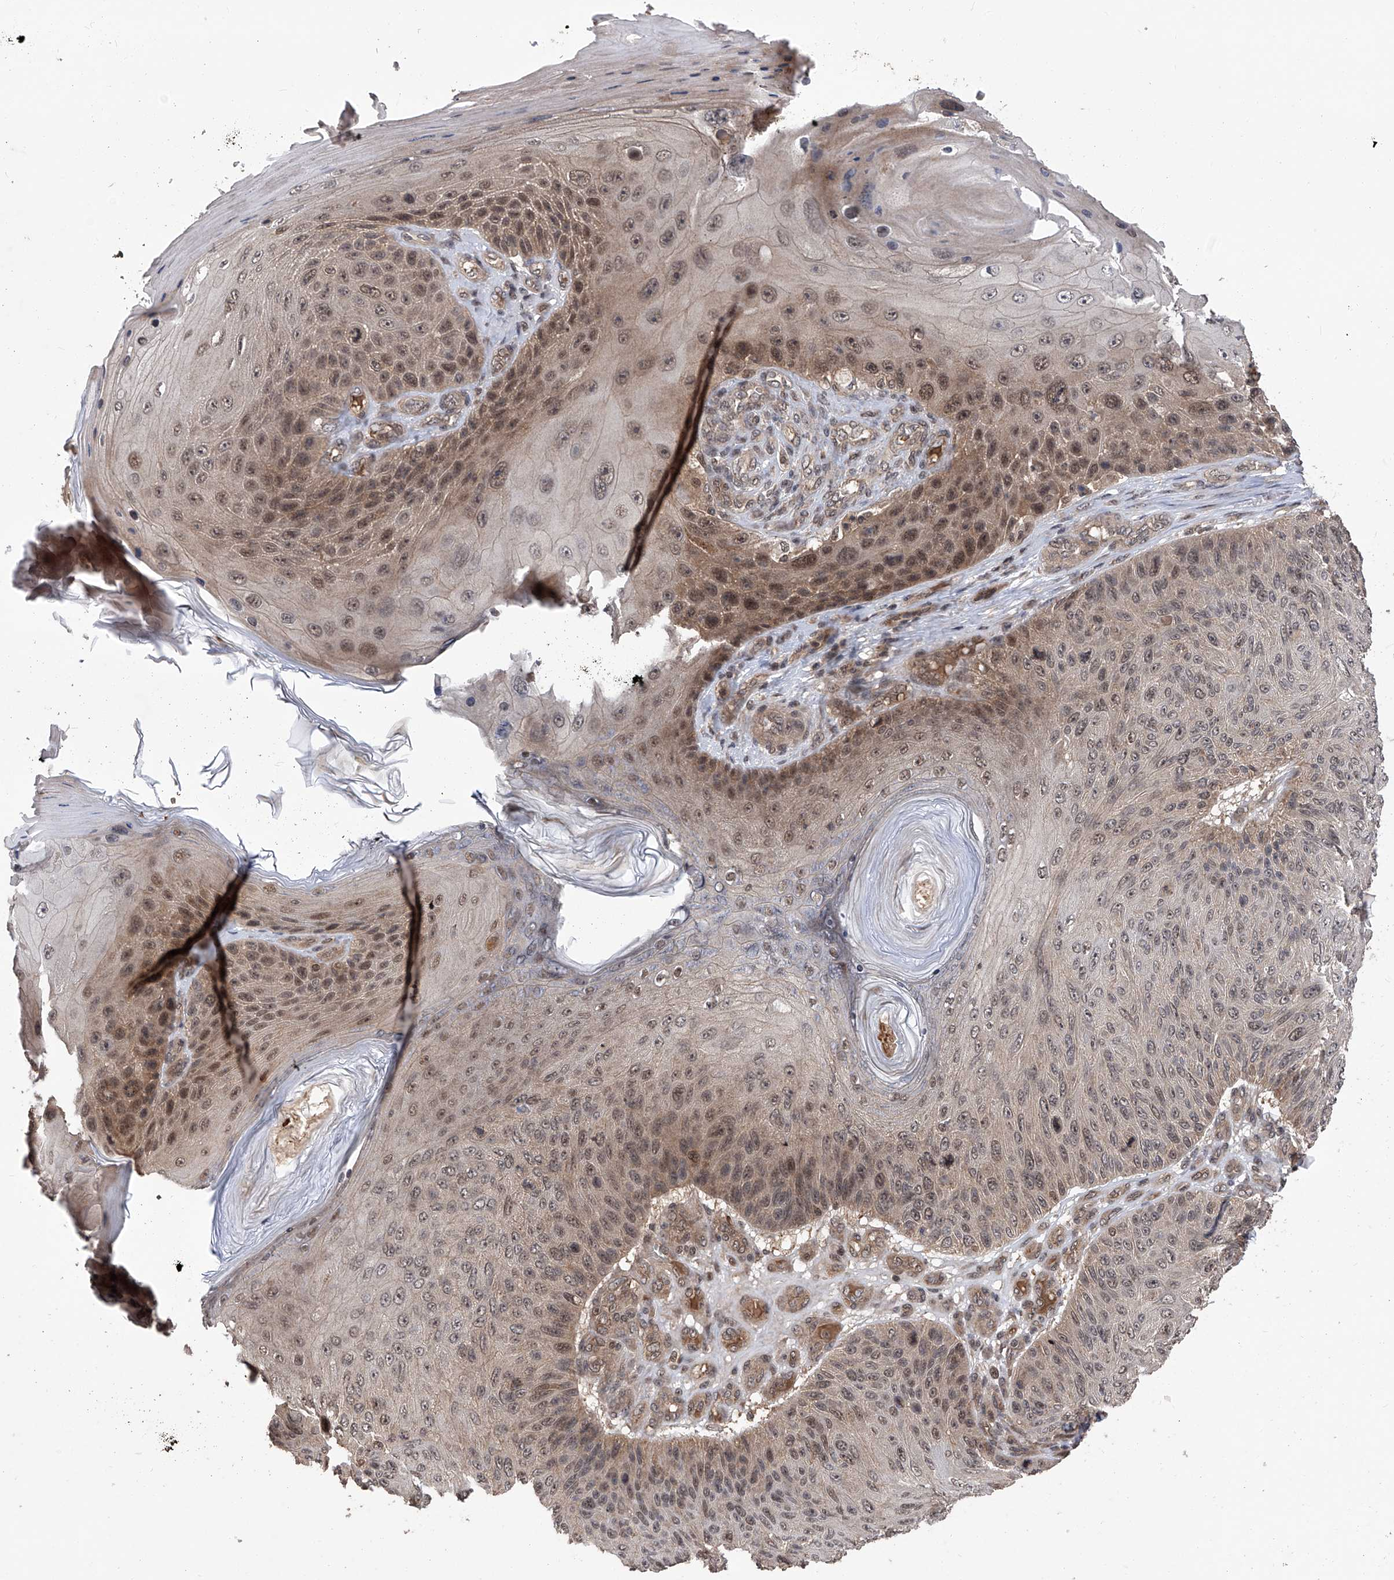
{"staining": {"intensity": "moderate", "quantity": "25%-75%", "location": "cytoplasmic/membranous,nuclear"}, "tissue": "skin cancer", "cell_type": "Tumor cells", "image_type": "cancer", "snomed": [{"axis": "morphology", "description": "Squamous cell carcinoma, NOS"}, {"axis": "topography", "description": "Skin"}], "caption": "There is medium levels of moderate cytoplasmic/membranous and nuclear positivity in tumor cells of skin cancer, as demonstrated by immunohistochemical staining (brown color).", "gene": "LYSMD4", "patient": {"sex": "female", "age": 88}}